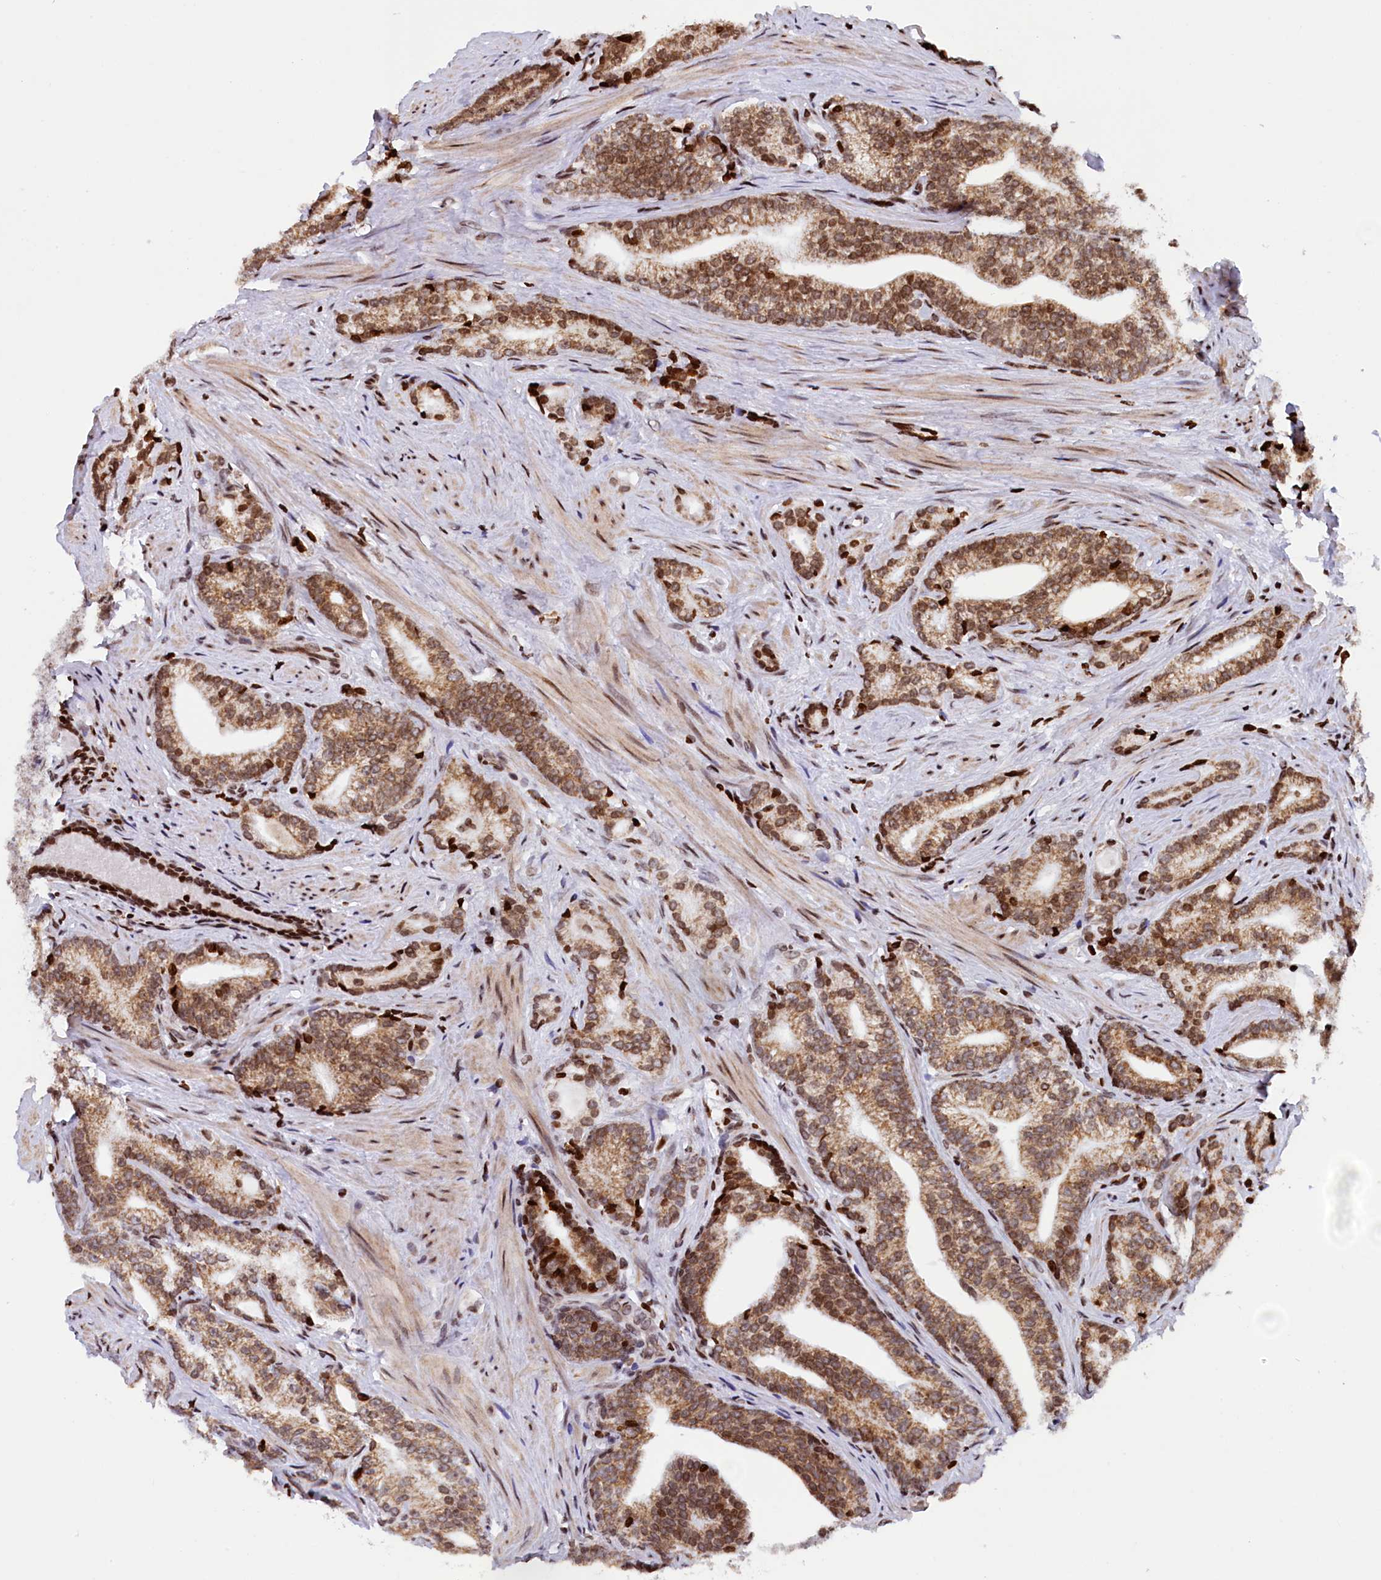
{"staining": {"intensity": "moderate", "quantity": ">75%", "location": "cytoplasmic/membranous,nuclear"}, "tissue": "prostate cancer", "cell_type": "Tumor cells", "image_type": "cancer", "snomed": [{"axis": "morphology", "description": "Adenocarcinoma, Low grade"}, {"axis": "topography", "description": "Prostate"}], "caption": "Protein expression analysis of prostate cancer (adenocarcinoma (low-grade)) displays moderate cytoplasmic/membranous and nuclear staining in about >75% of tumor cells. The protein of interest is shown in brown color, while the nuclei are stained blue.", "gene": "TIMM29", "patient": {"sex": "male", "age": 71}}